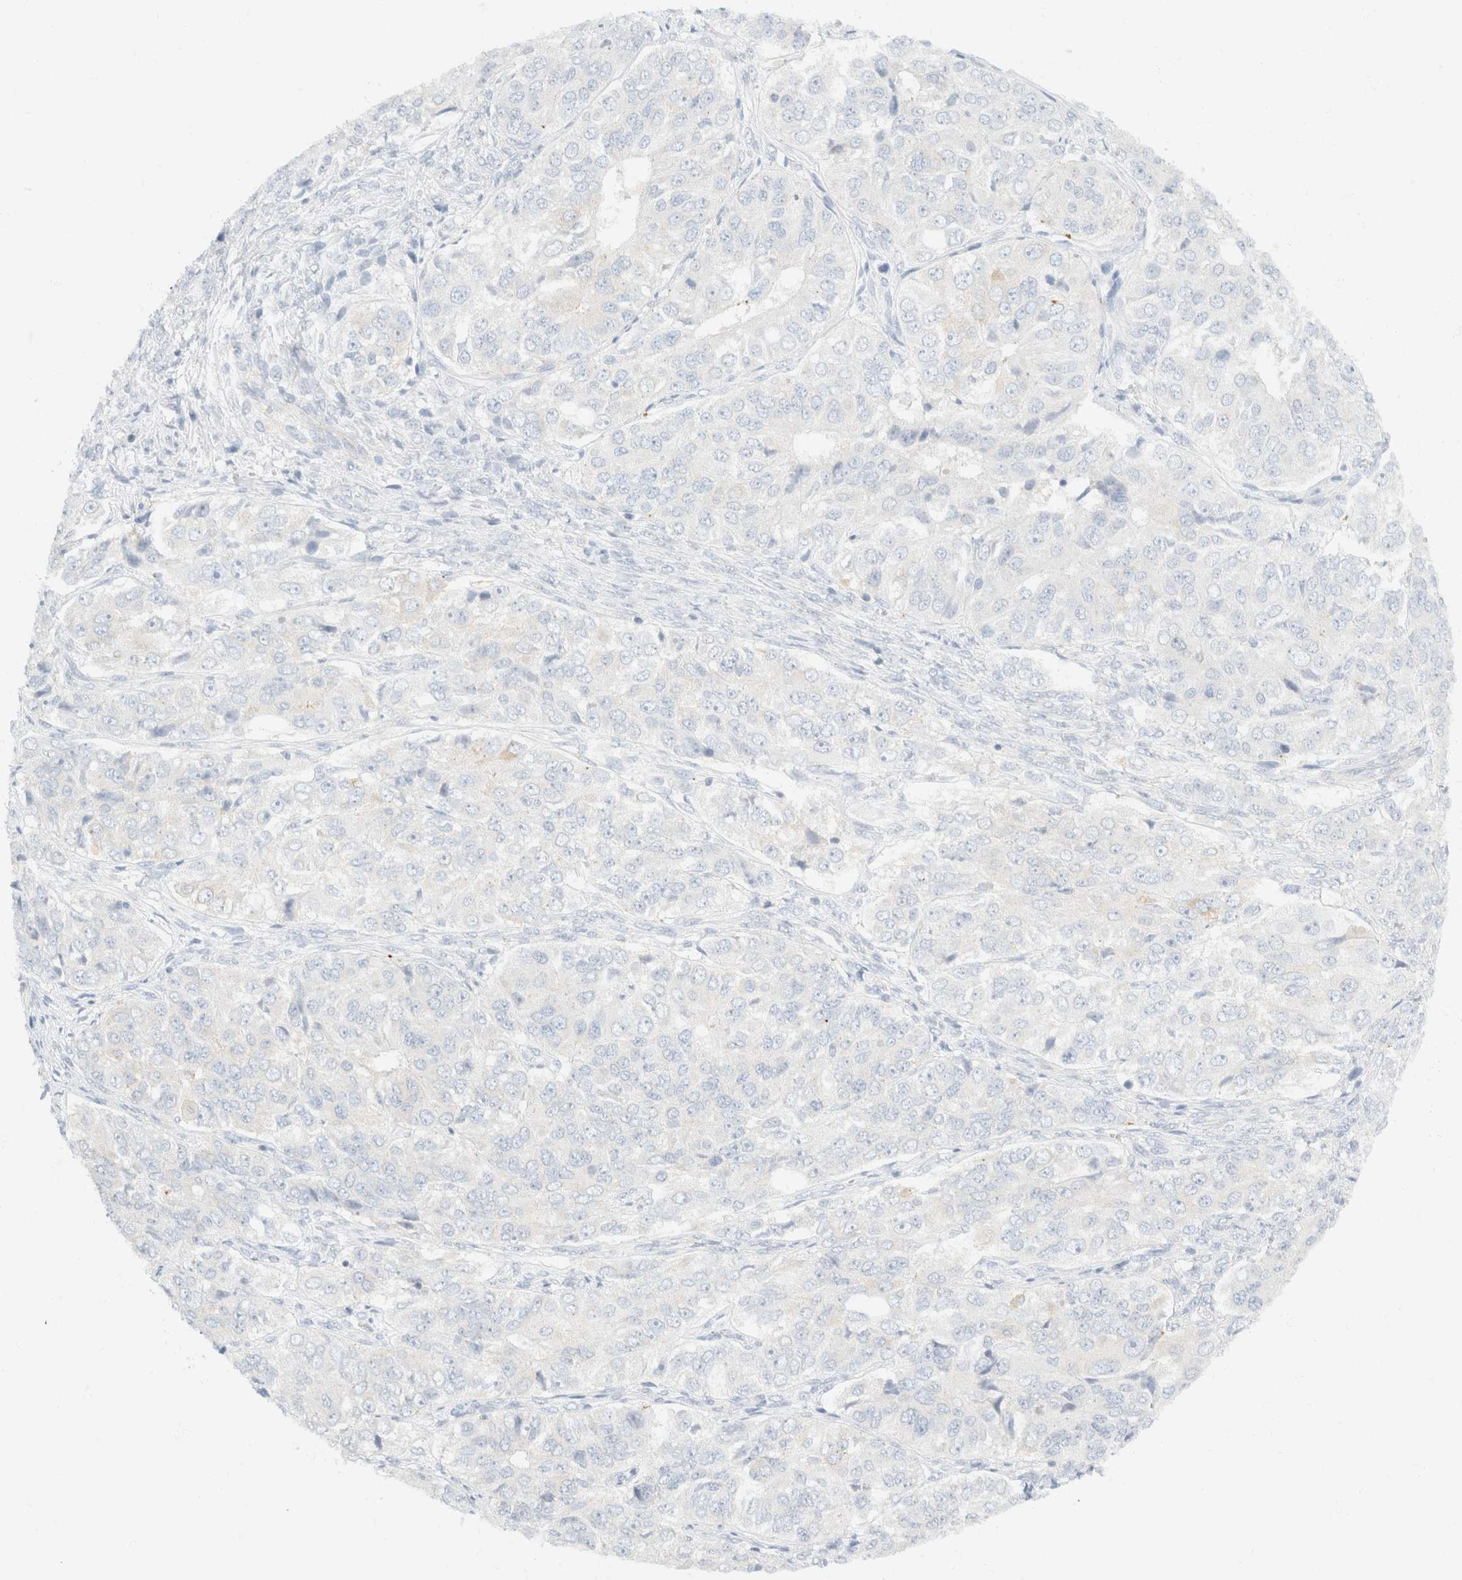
{"staining": {"intensity": "negative", "quantity": "none", "location": "none"}, "tissue": "ovarian cancer", "cell_type": "Tumor cells", "image_type": "cancer", "snomed": [{"axis": "morphology", "description": "Carcinoma, endometroid"}, {"axis": "topography", "description": "Ovary"}], "caption": "Immunohistochemistry (IHC) photomicrograph of neoplastic tissue: ovarian cancer stained with DAB shows no significant protein staining in tumor cells.", "gene": "SH3GLB2", "patient": {"sex": "female", "age": 51}}